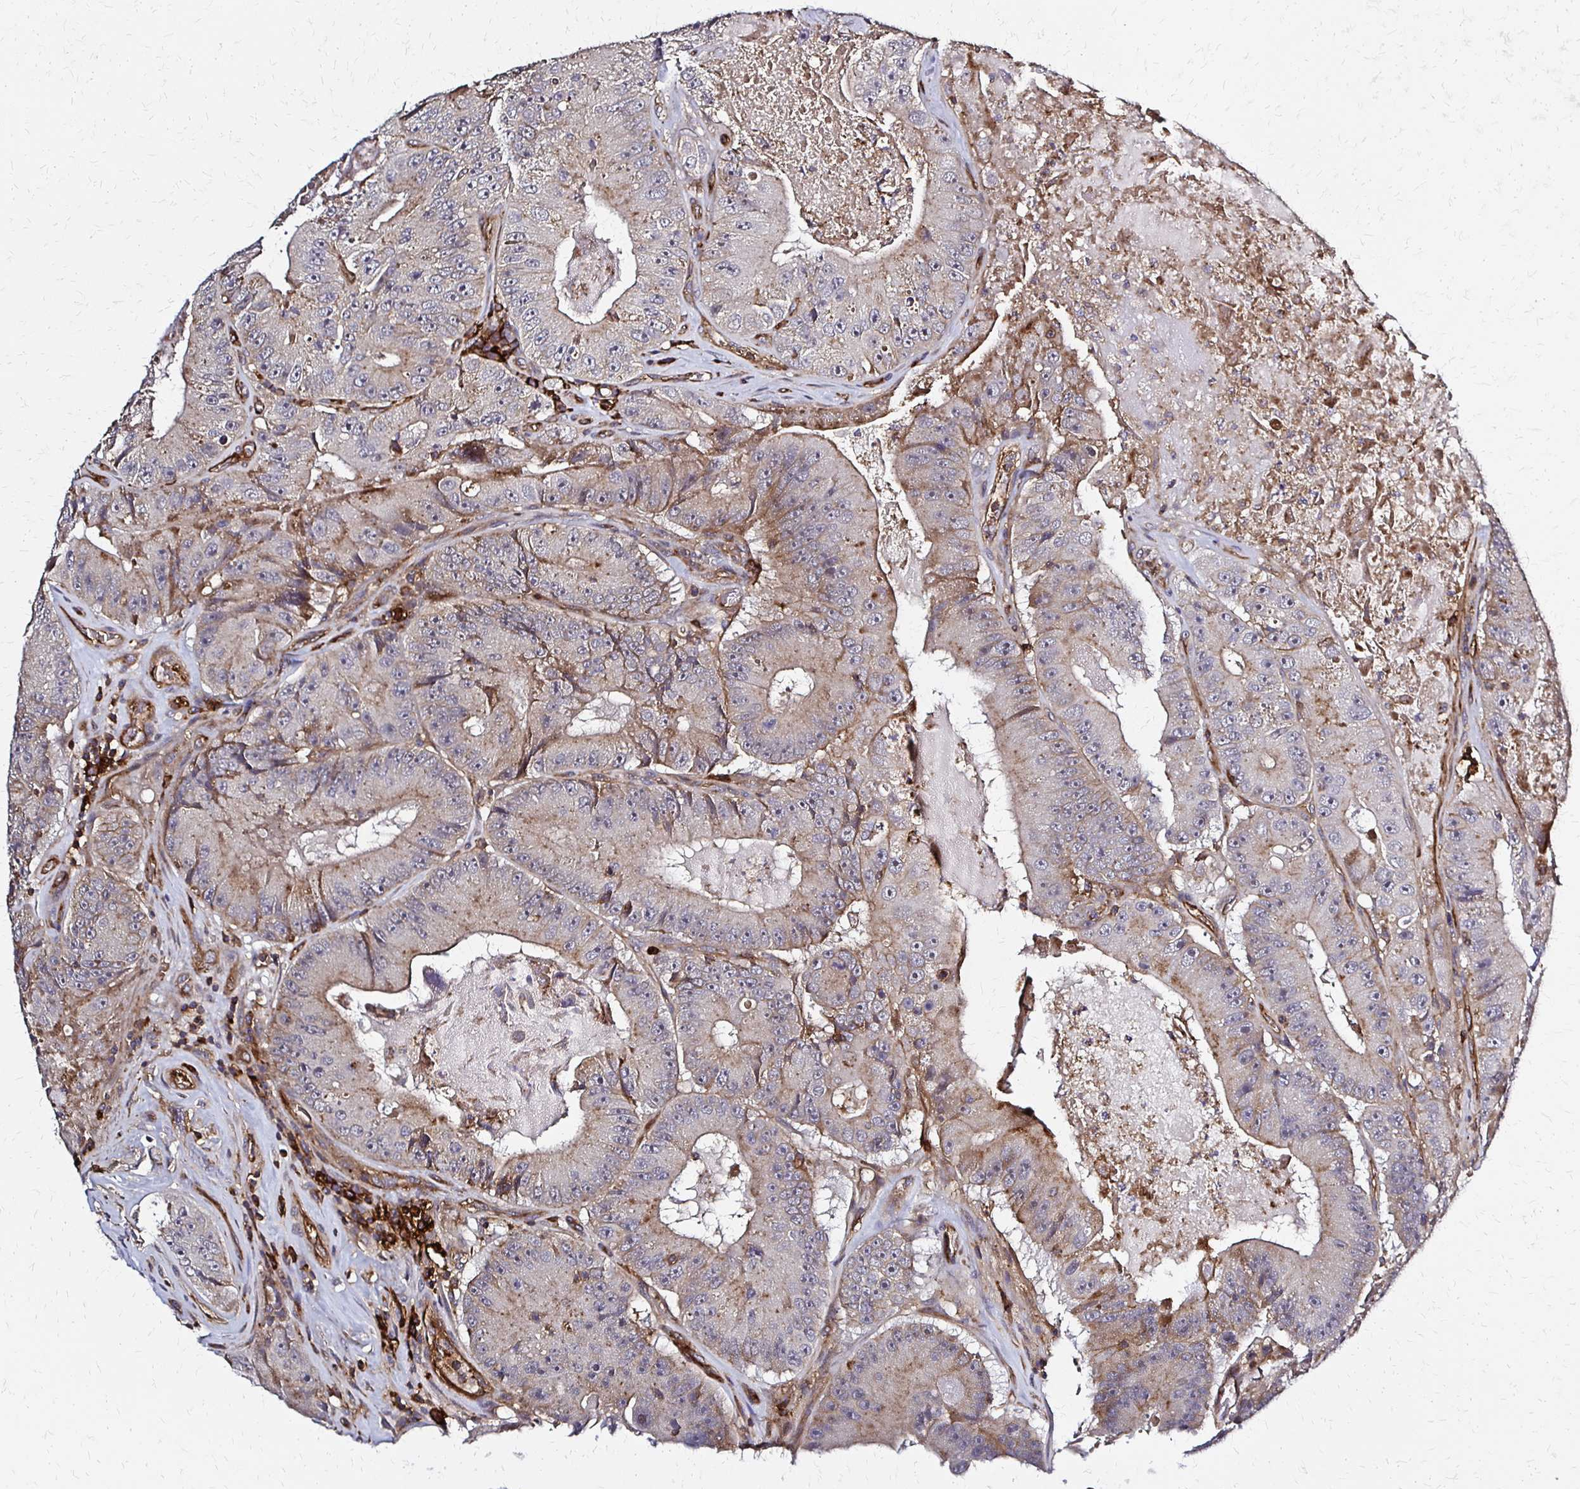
{"staining": {"intensity": "weak", "quantity": "25%-75%", "location": "cytoplasmic/membranous"}, "tissue": "colorectal cancer", "cell_type": "Tumor cells", "image_type": "cancer", "snomed": [{"axis": "morphology", "description": "Adenocarcinoma, NOS"}, {"axis": "topography", "description": "Colon"}], "caption": "High-magnification brightfield microscopy of colorectal cancer (adenocarcinoma) stained with DAB (brown) and counterstained with hematoxylin (blue). tumor cells exhibit weak cytoplasmic/membranous staining is present in about25%-75% of cells.", "gene": "SLC9A9", "patient": {"sex": "female", "age": 86}}